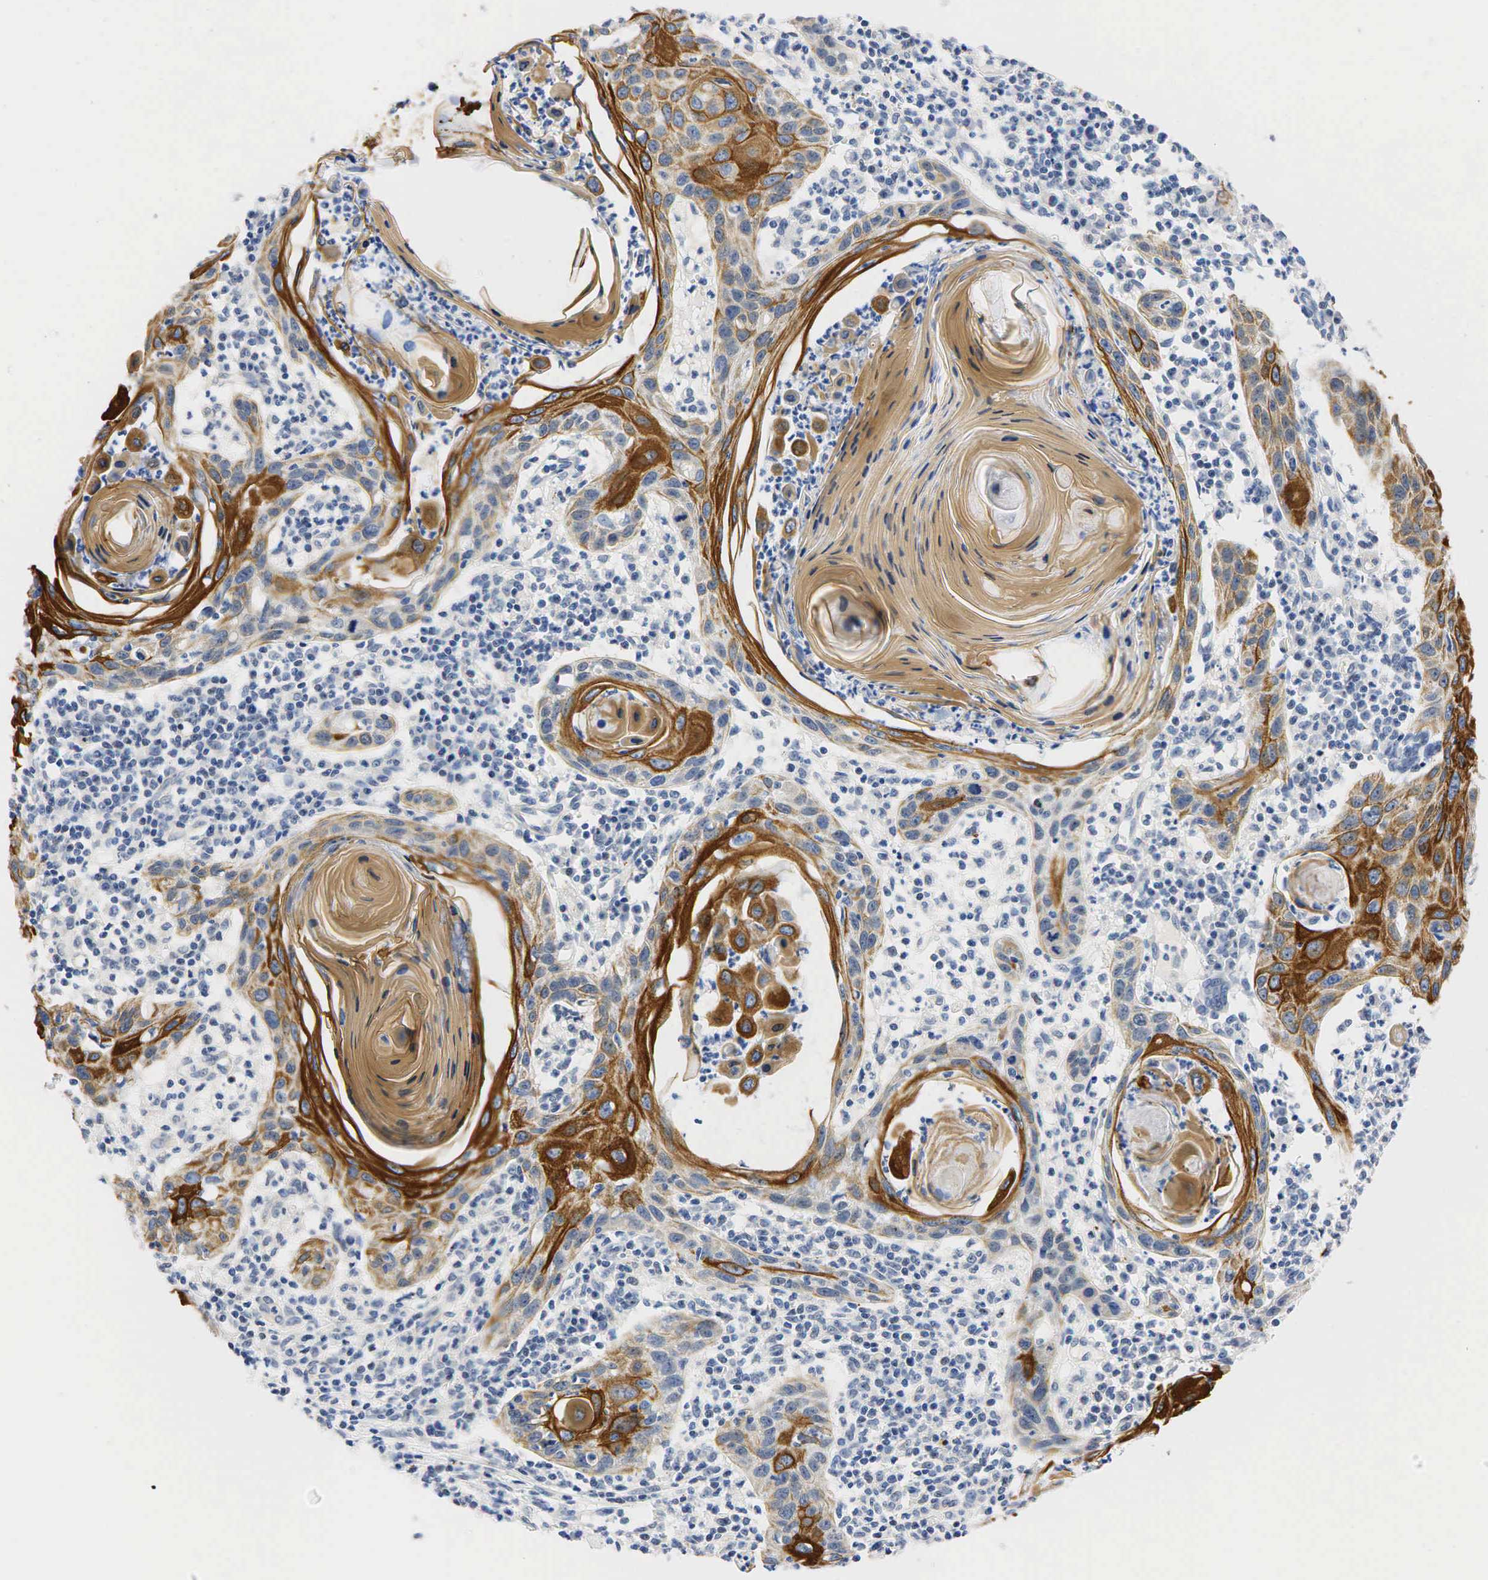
{"staining": {"intensity": "moderate", "quantity": "25%-75%", "location": "cytoplasmic/membranous"}, "tissue": "skin cancer", "cell_type": "Tumor cells", "image_type": "cancer", "snomed": [{"axis": "morphology", "description": "Squamous cell carcinoma, NOS"}, {"axis": "topography", "description": "Skin"}], "caption": "A medium amount of moderate cytoplasmic/membranous expression is present in about 25%-75% of tumor cells in squamous cell carcinoma (skin) tissue.", "gene": "PGR", "patient": {"sex": "female", "age": 74}}